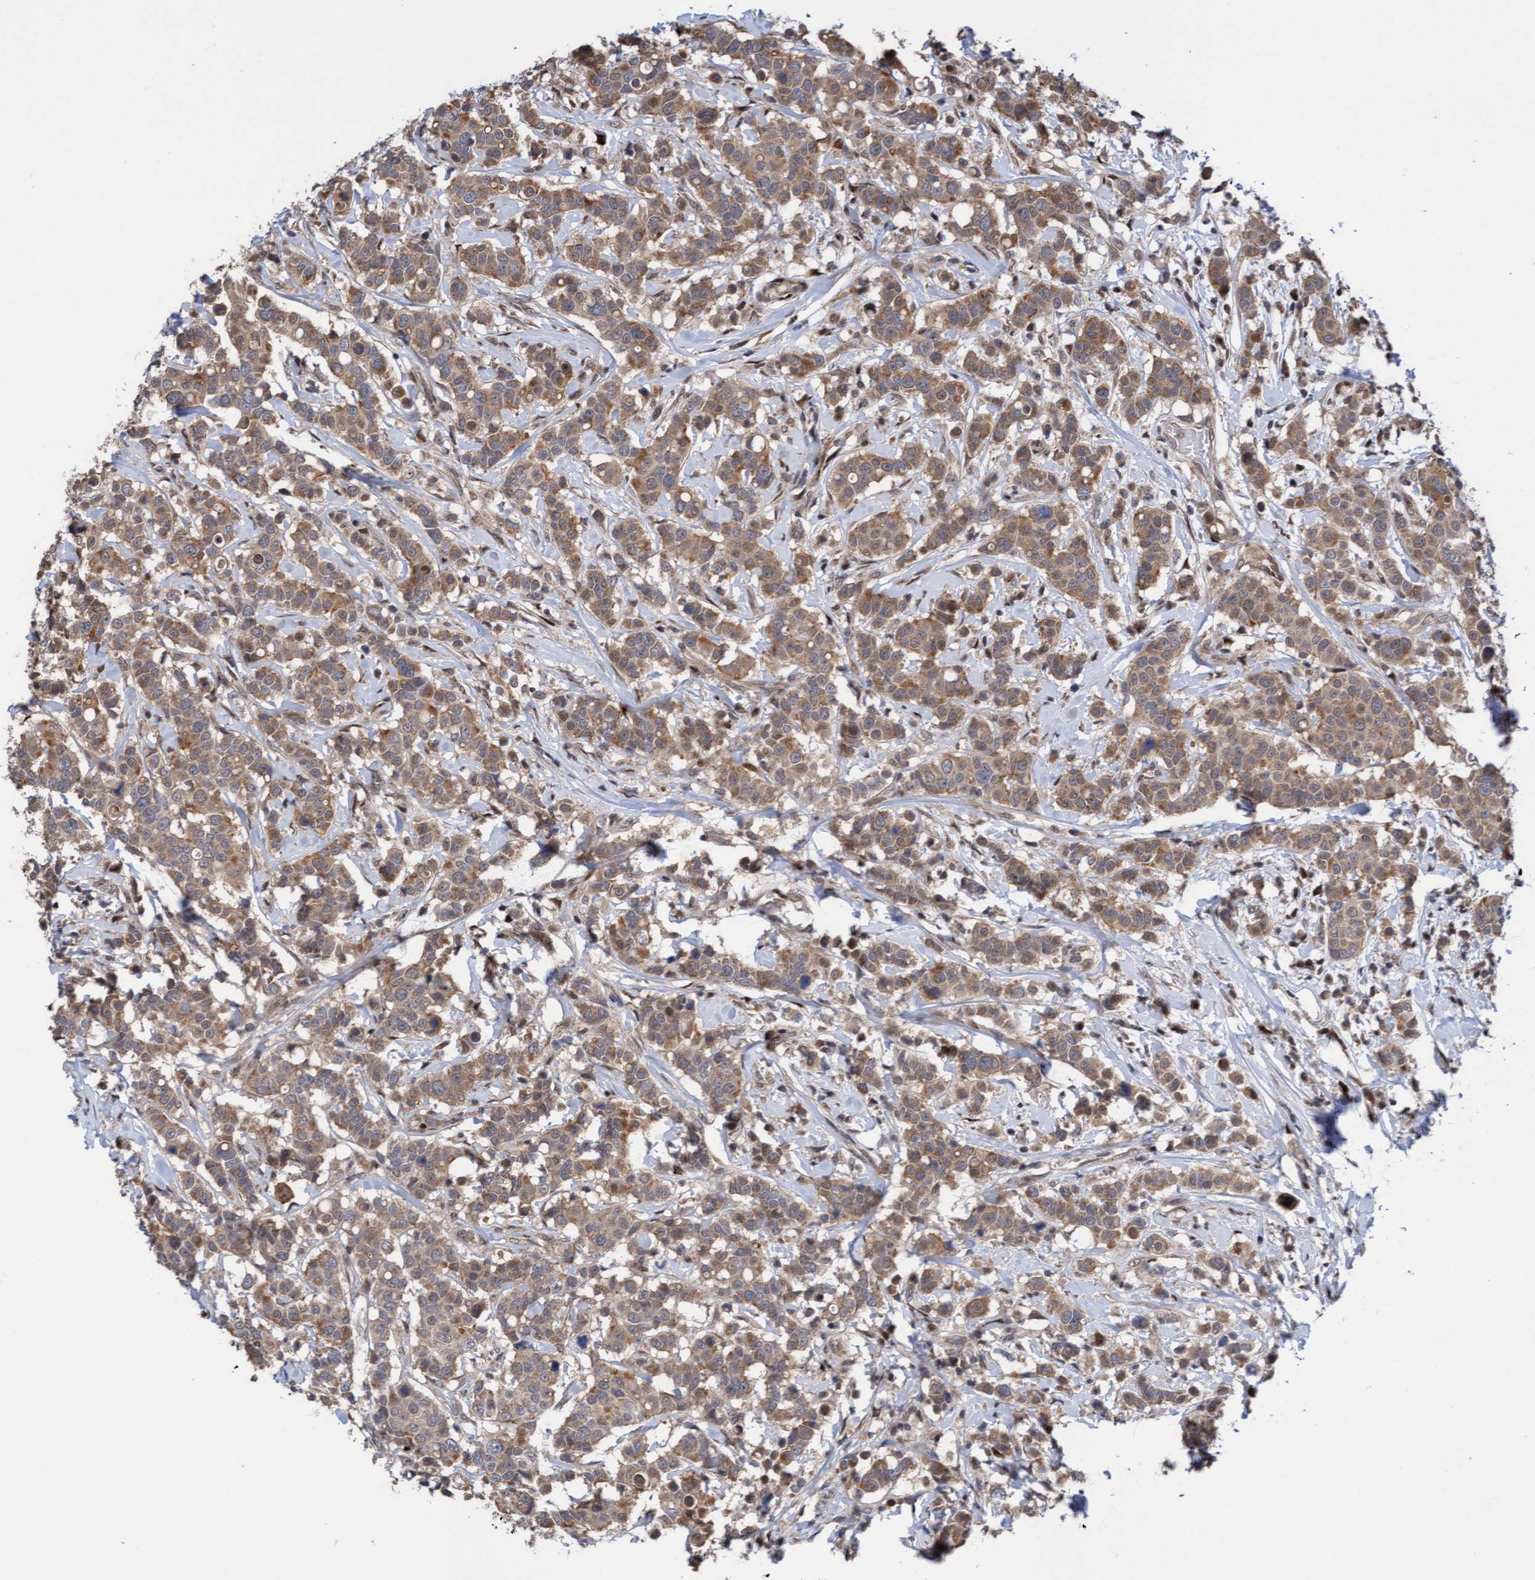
{"staining": {"intensity": "moderate", "quantity": ">75%", "location": "cytoplasmic/membranous"}, "tissue": "breast cancer", "cell_type": "Tumor cells", "image_type": "cancer", "snomed": [{"axis": "morphology", "description": "Duct carcinoma"}, {"axis": "topography", "description": "Breast"}], "caption": "Breast cancer stained with DAB IHC exhibits medium levels of moderate cytoplasmic/membranous expression in about >75% of tumor cells. (brown staining indicates protein expression, while blue staining denotes nuclei).", "gene": "ITFG1", "patient": {"sex": "female", "age": 27}}